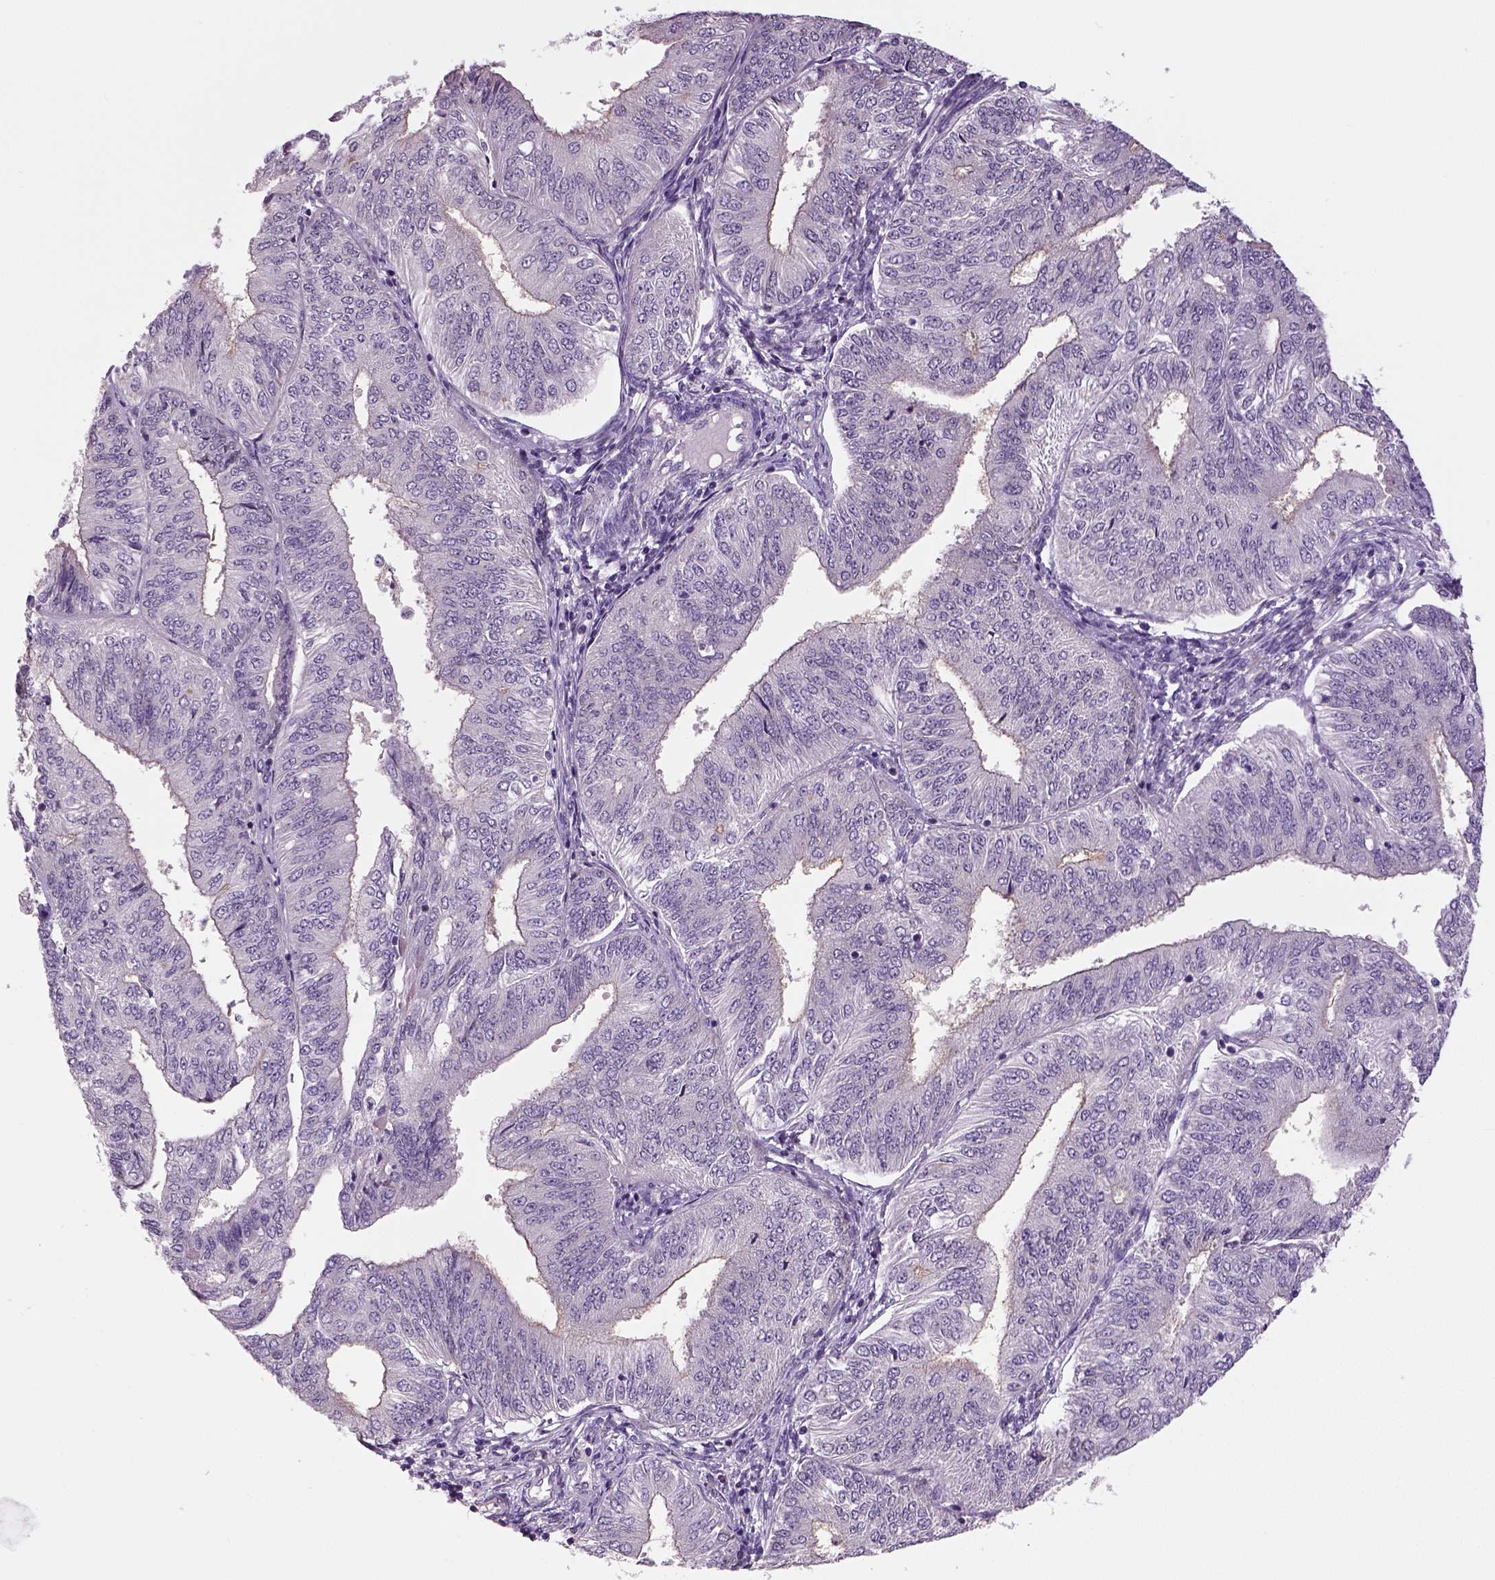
{"staining": {"intensity": "negative", "quantity": "none", "location": "none"}, "tissue": "endometrial cancer", "cell_type": "Tumor cells", "image_type": "cancer", "snomed": [{"axis": "morphology", "description": "Adenocarcinoma, NOS"}, {"axis": "topography", "description": "Endometrium"}], "caption": "High power microscopy image of an immunohistochemistry histopathology image of endometrial cancer (adenocarcinoma), revealing no significant positivity in tumor cells.", "gene": "NECAB1", "patient": {"sex": "female", "age": 58}}